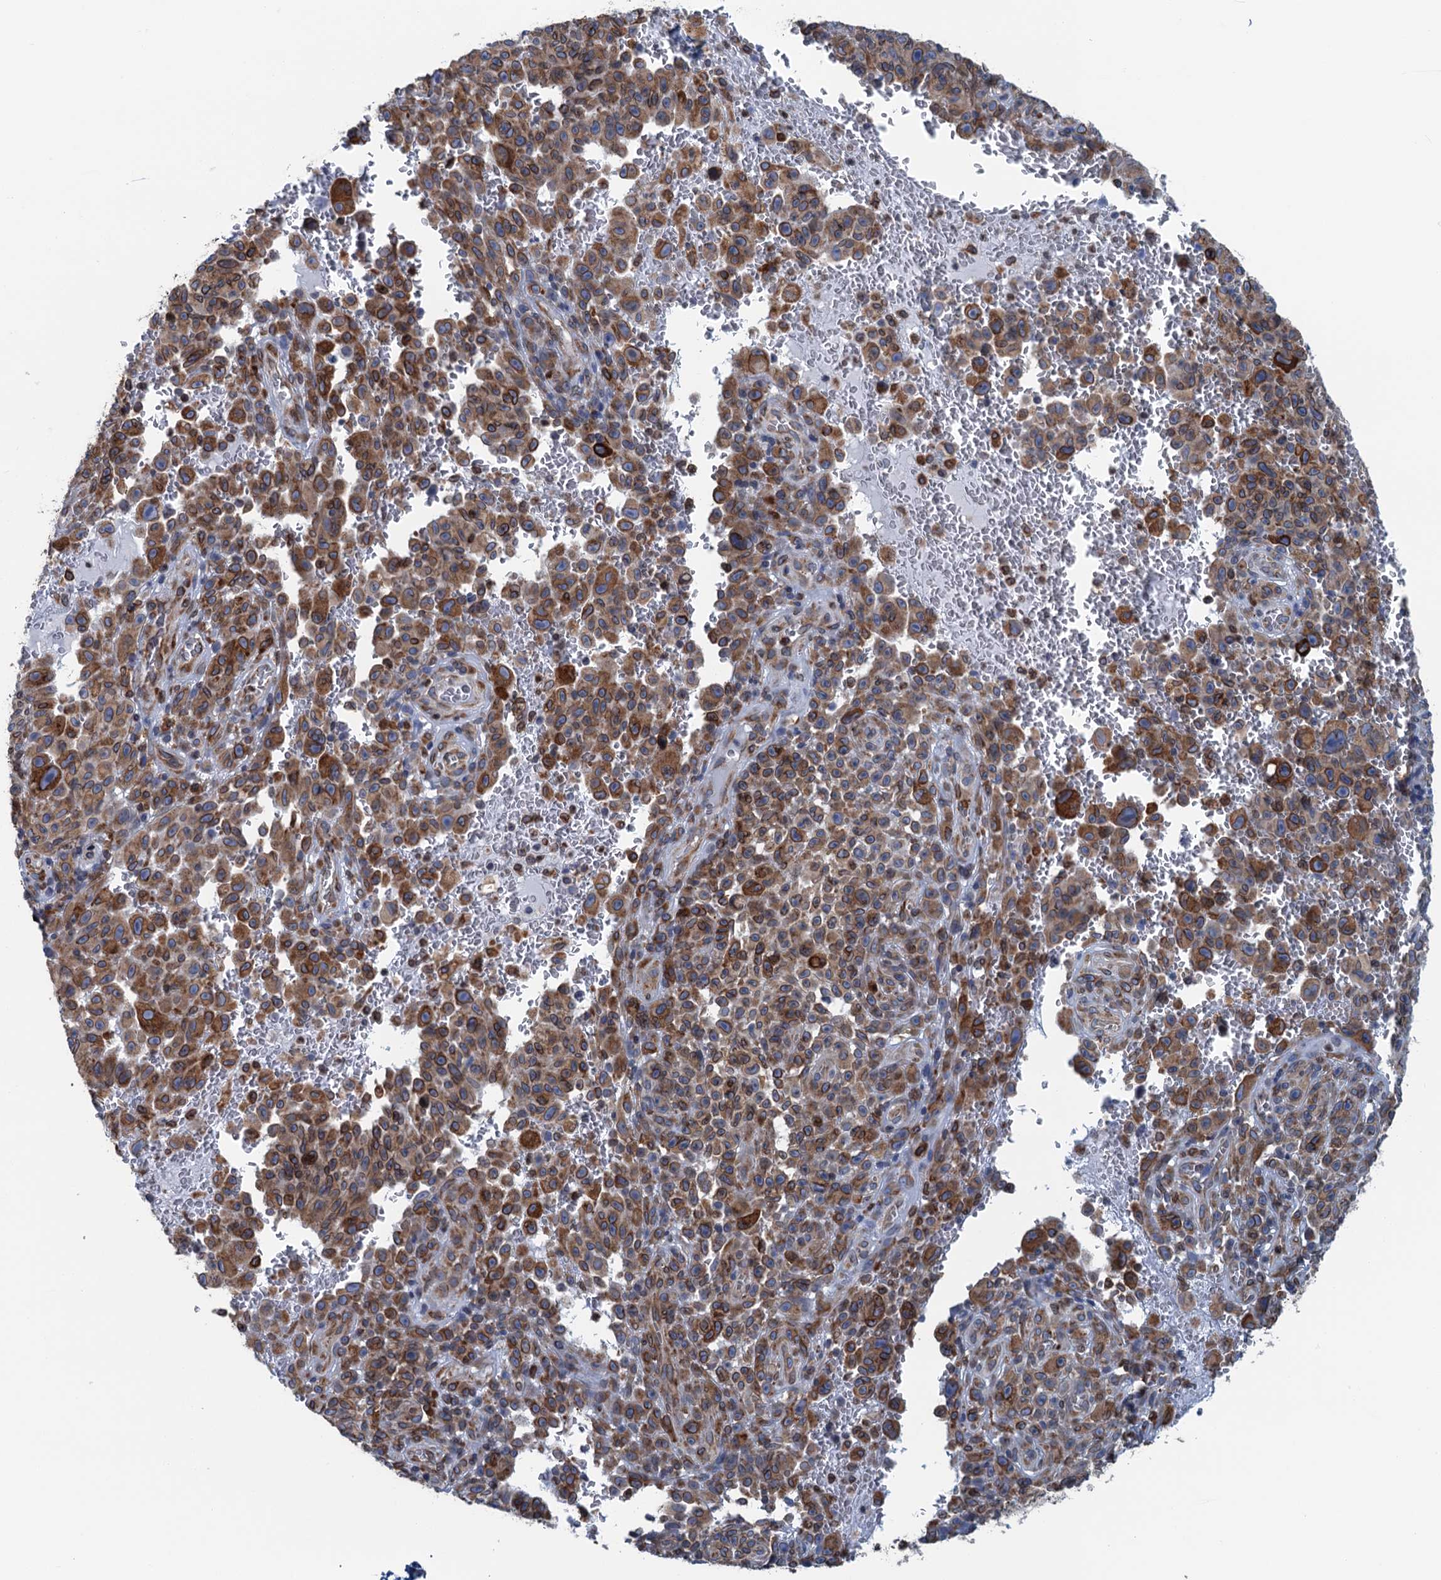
{"staining": {"intensity": "moderate", "quantity": ">75%", "location": "cytoplasmic/membranous"}, "tissue": "melanoma", "cell_type": "Tumor cells", "image_type": "cancer", "snomed": [{"axis": "morphology", "description": "Malignant melanoma, NOS"}, {"axis": "topography", "description": "Skin"}], "caption": "Moderate cytoplasmic/membranous expression is identified in about >75% of tumor cells in melanoma.", "gene": "TMEM205", "patient": {"sex": "female", "age": 82}}